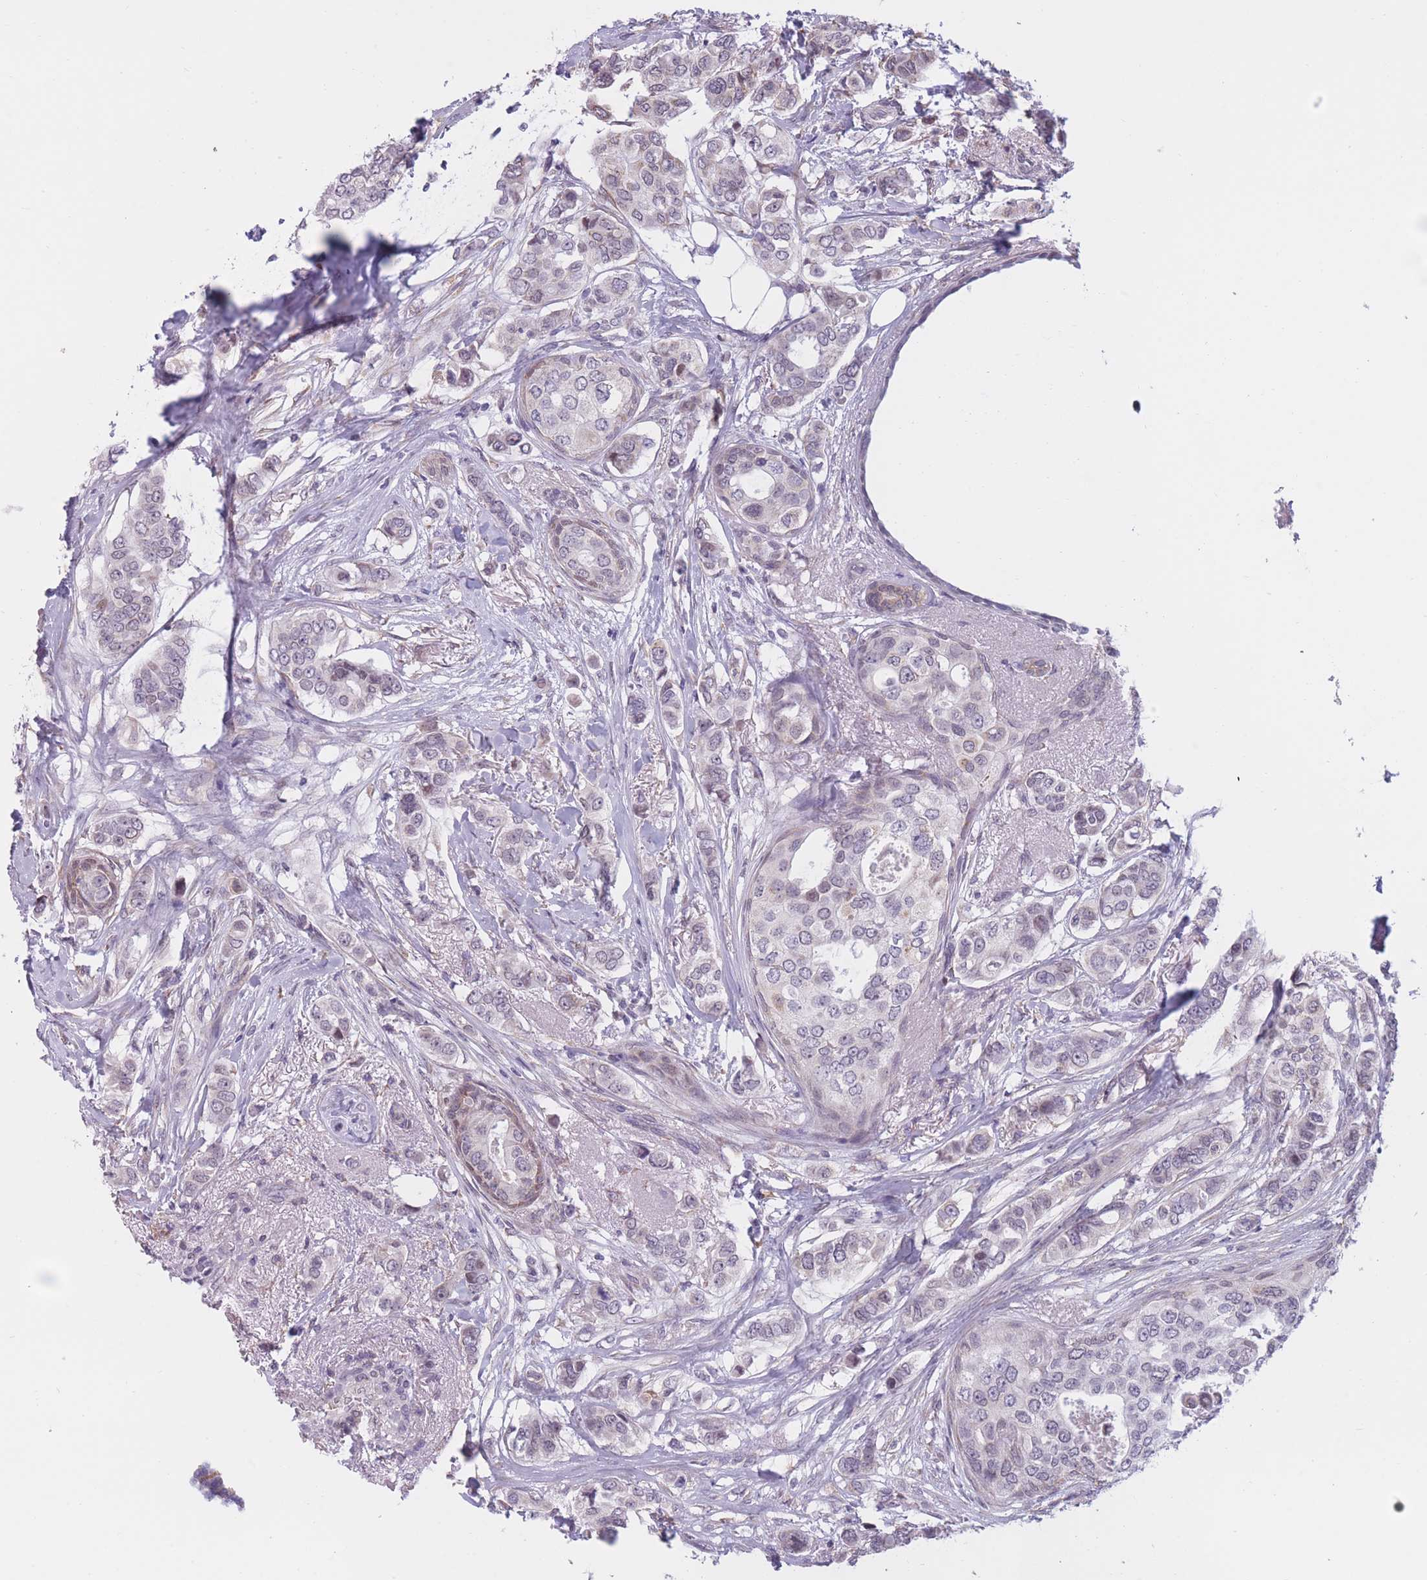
{"staining": {"intensity": "weak", "quantity": "<25%", "location": "cytoplasmic/membranous"}, "tissue": "breast cancer", "cell_type": "Tumor cells", "image_type": "cancer", "snomed": [{"axis": "morphology", "description": "Lobular carcinoma"}, {"axis": "topography", "description": "Breast"}], "caption": "IHC image of neoplastic tissue: human breast cancer (lobular carcinoma) stained with DAB (3,3'-diaminobenzidine) demonstrates no significant protein expression in tumor cells. (Brightfield microscopy of DAB IHC at high magnification).", "gene": "COL27A1", "patient": {"sex": "female", "age": 51}}